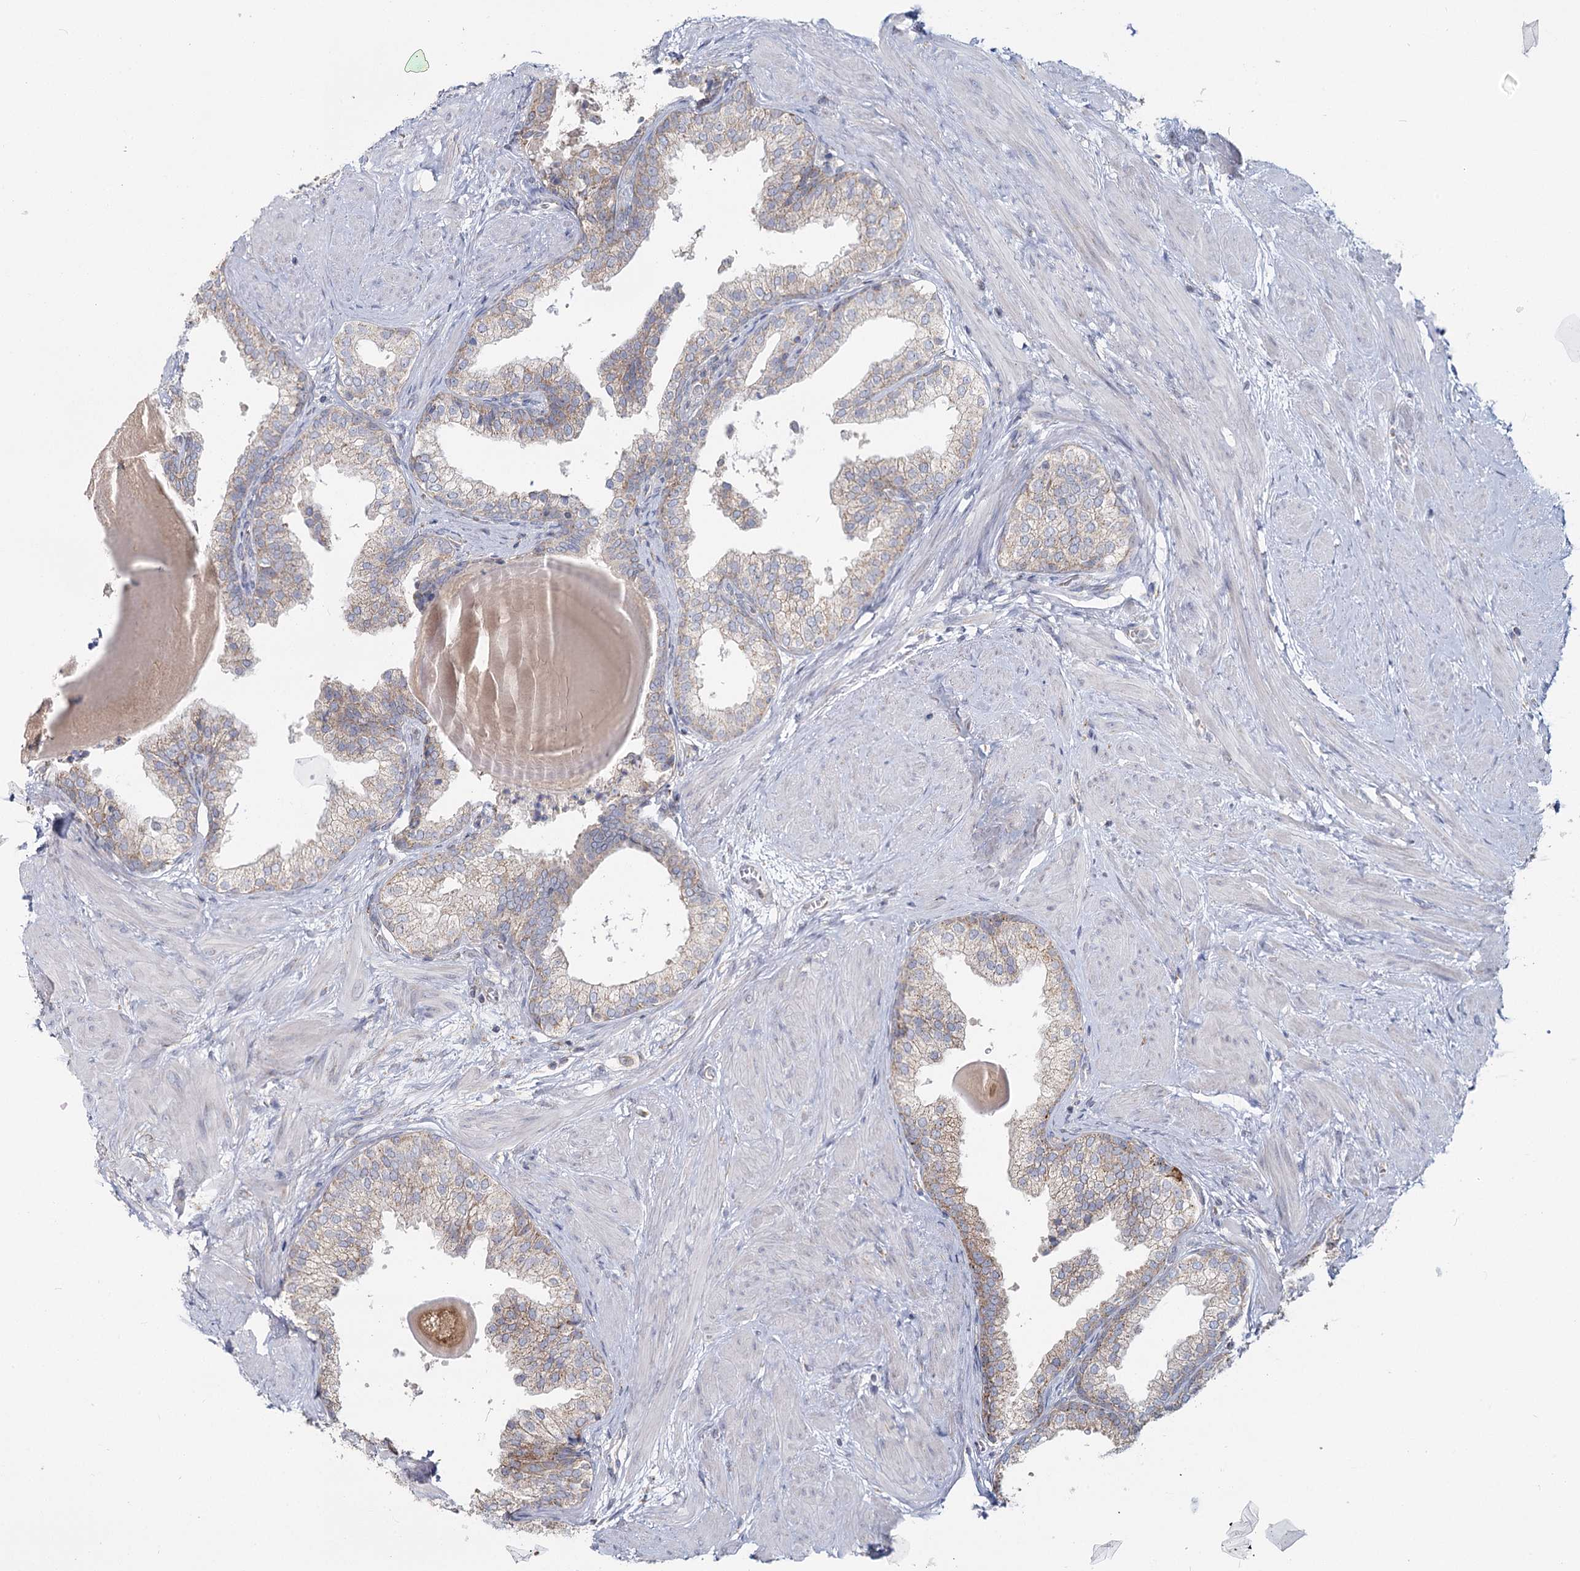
{"staining": {"intensity": "weak", "quantity": "25%-75%", "location": "cytoplasmic/membranous"}, "tissue": "prostate", "cell_type": "Glandular cells", "image_type": "normal", "snomed": [{"axis": "morphology", "description": "Normal tissue, NOS"}, {"axis": "topography", "description": "Prostate"}], "caption": "Immunohistochemical staining of unremarkable prostate displays weak cytoplasmic/membranous protein expression in approximately 25%-75% of glandular cells. Immunohistochemistry (ihc) stains the protein in brown and the nuclei are stained blue.", "gene": "ACOX2", "patient": {"sex": "male", "age": 48}}